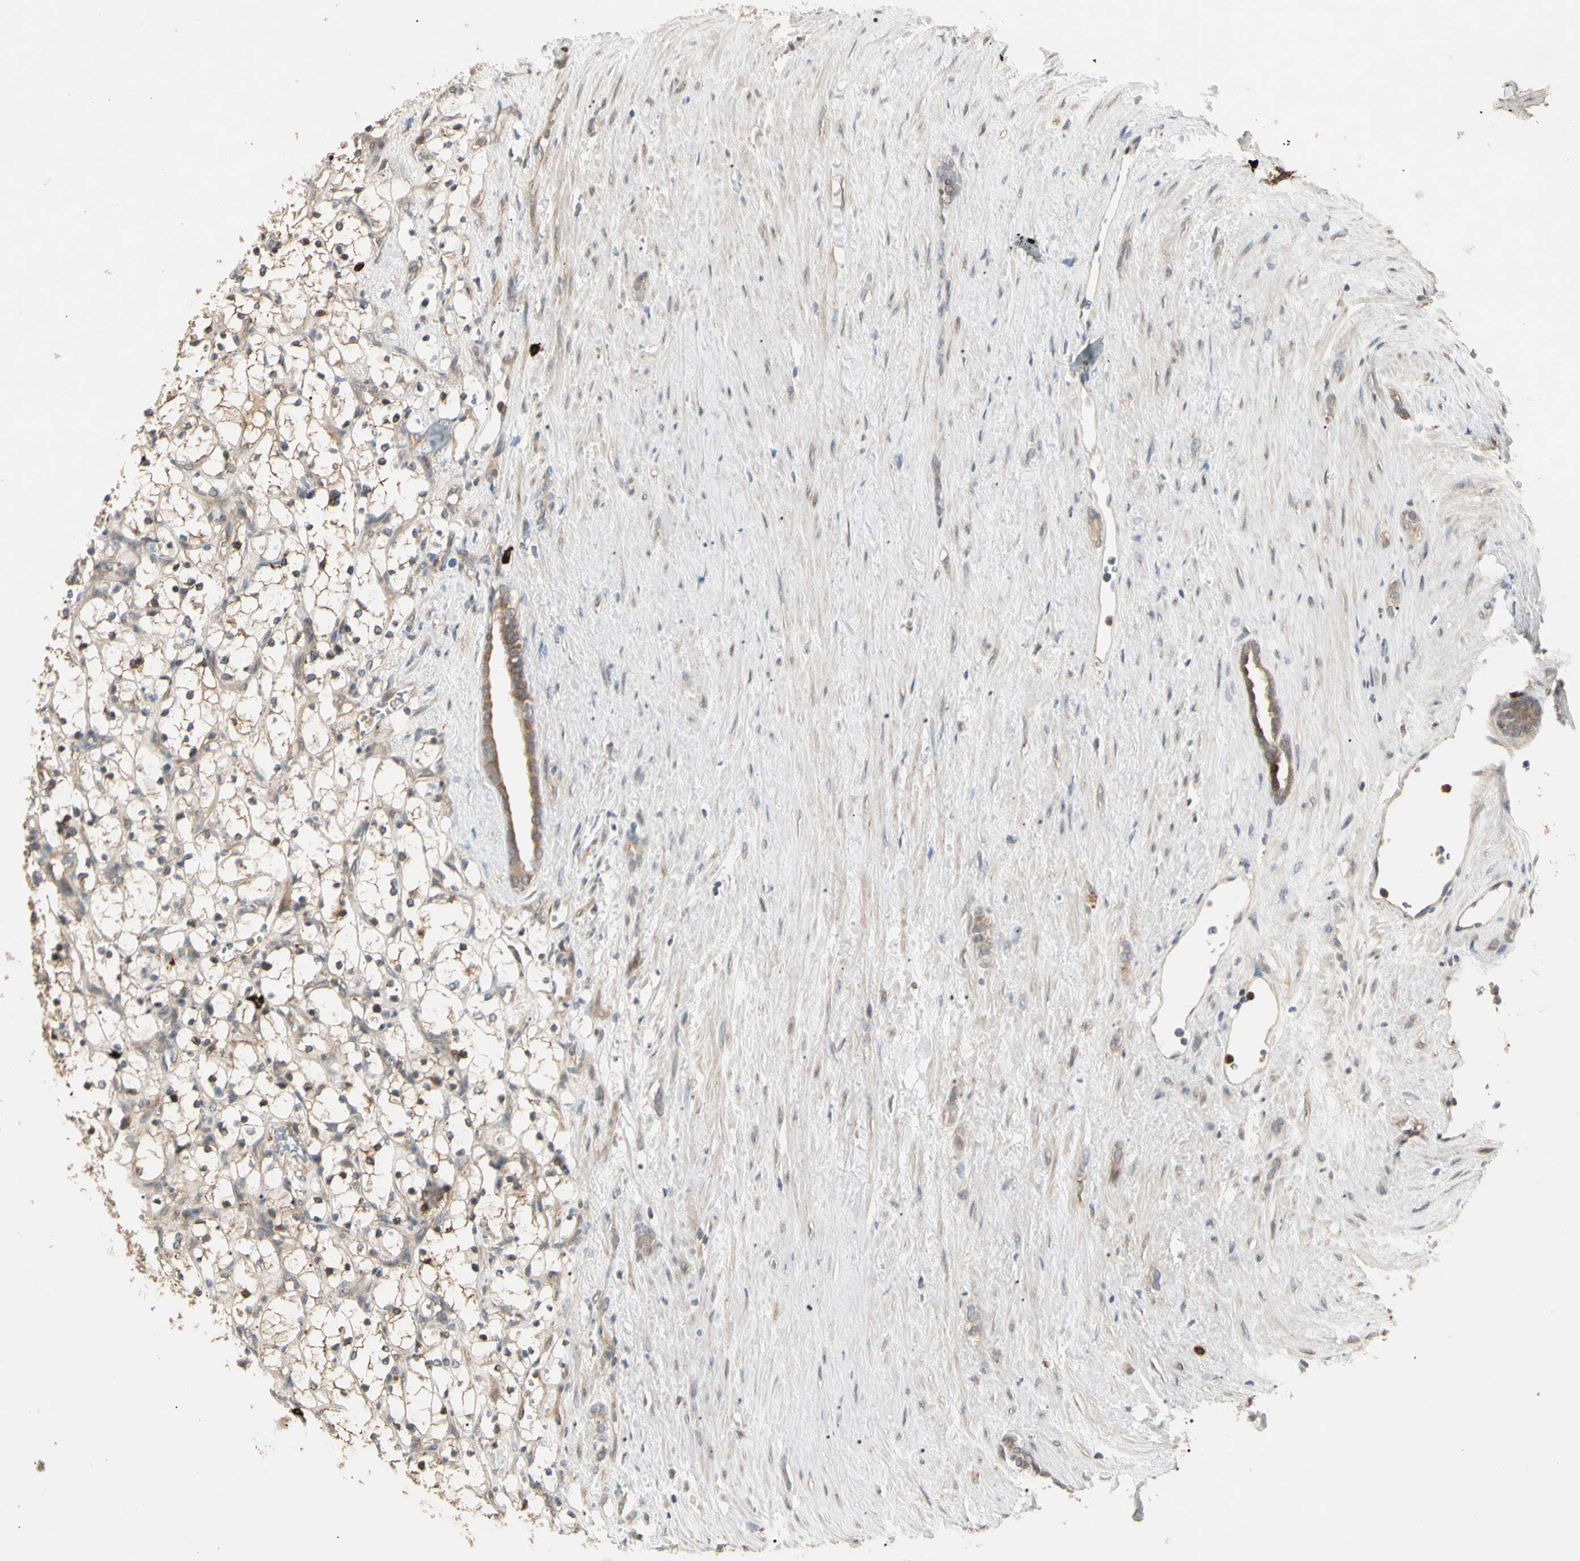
{"staining": {"intensity": "weak", "quantity": "25%-75%", "location": "cytoplasmic/membranous"}, "tissue": "renal cancer", "cell_type": "Tumor cells", "image_type": "cancer", "snomed": [{"axis": "morphology", "description": "Adenocarcinoma, NOS"}, {"axis": "topography", "description": "Kidney"}], "caption": "Human renal cancer stained for a protein (brown) displays weak cytoplasmic/membranous positive positivity in approximately 25%-75% of tumor cells.", "gene": "ATG4C", "patient": {"sex": "female", "age": 69}}